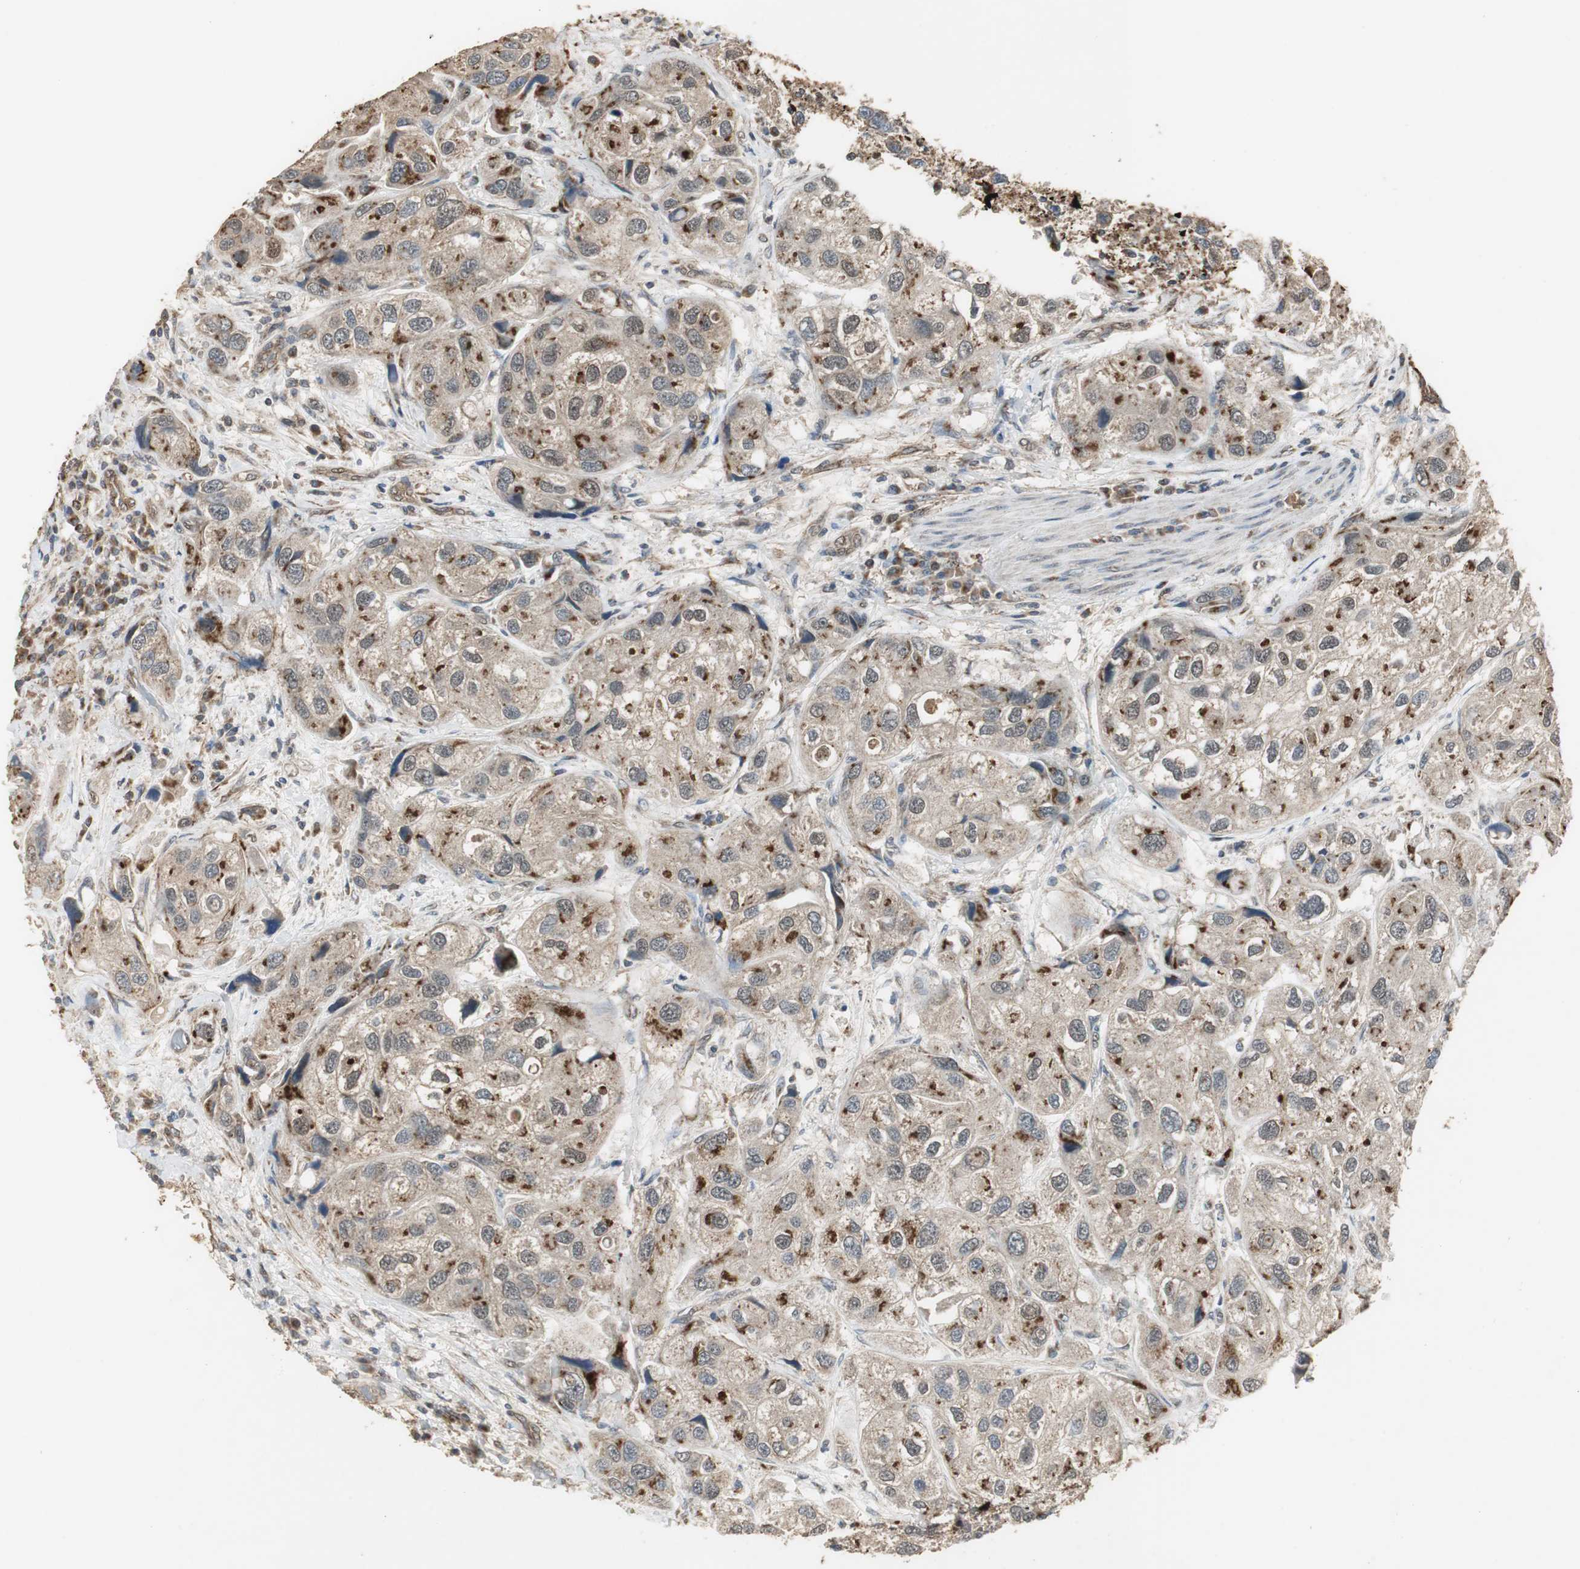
{"staining": {"intensity": "strong", "quantity": "25%-75%", "location": "cytoplasmic/membranous"}, "tissue": "urothelial cancer", "cell_type": "Tumor cells", "image_type": "cancer", "snomed": [{"axis": "morphology", "description": "Urothelial carcinoma, High grade"}, {"axis": "topography", "description": "Urinary bladder"}], "caption": "Human urothelial cancer stained with a brown dye exhibits strong cytoplasmic/membranous positive staining in about 25%-75% of tumor cells.", "gene": "JTB", "patient": {"sex": "female", "age": 64}}